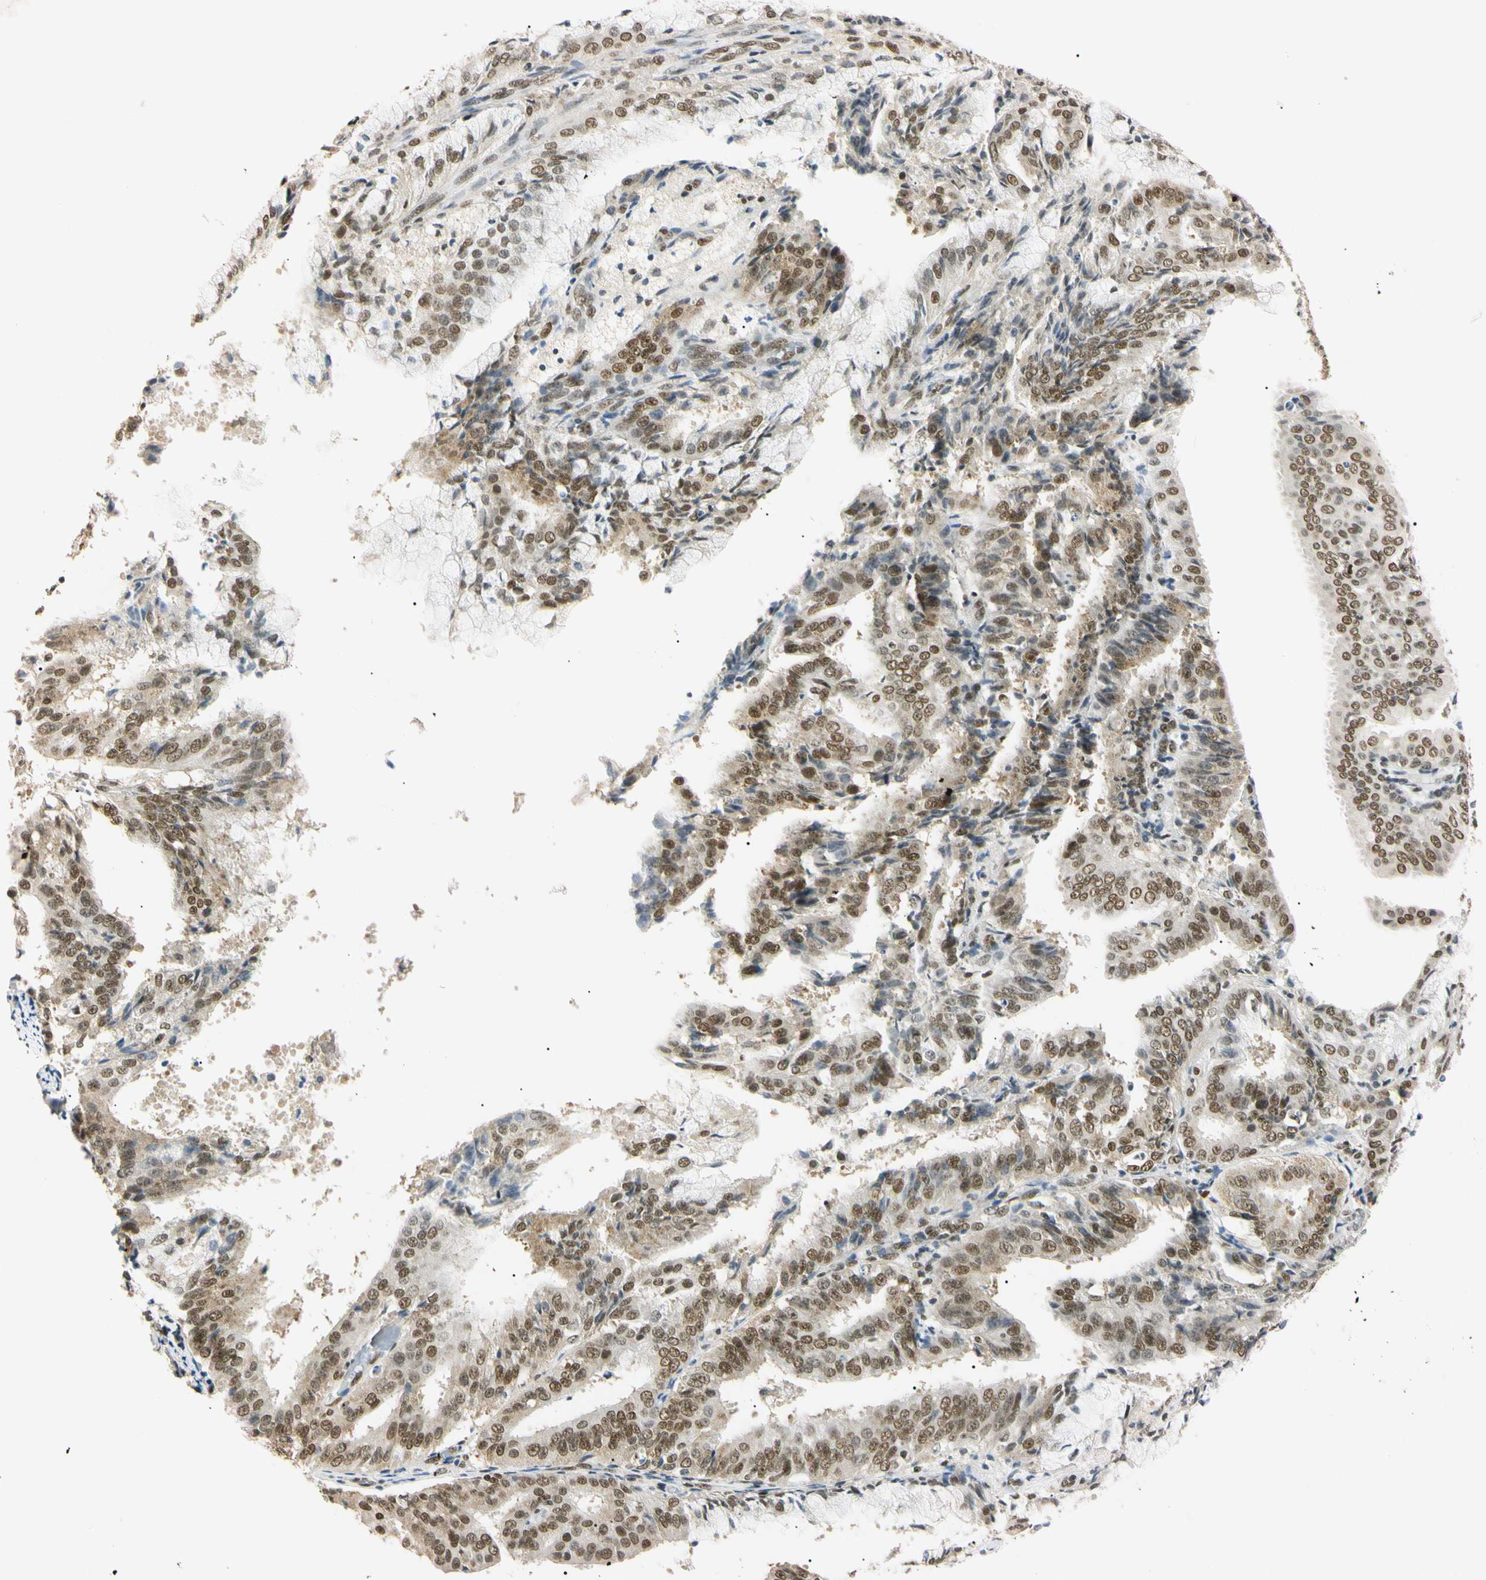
{"staining": {"intensity": "moderate", "quantity": ">75%", "location": "nuclear"}, "tissue": "endometrial cancer", "cell_type": "Tumor cells", "image_type": "cancer", "snomed": [{"axis": "morphology", "description": "Adenocarcinoma, NOS"}, {"axis": "topography", "description": "Endometrium"}], "caption": "Endometrial cancer stained for a protein (brown) exhibits moderate nuclear positive staining in about >75% of tumor cells.", "gene": "SMARCA5", "patient": {"sex": "female", "age": 63}}